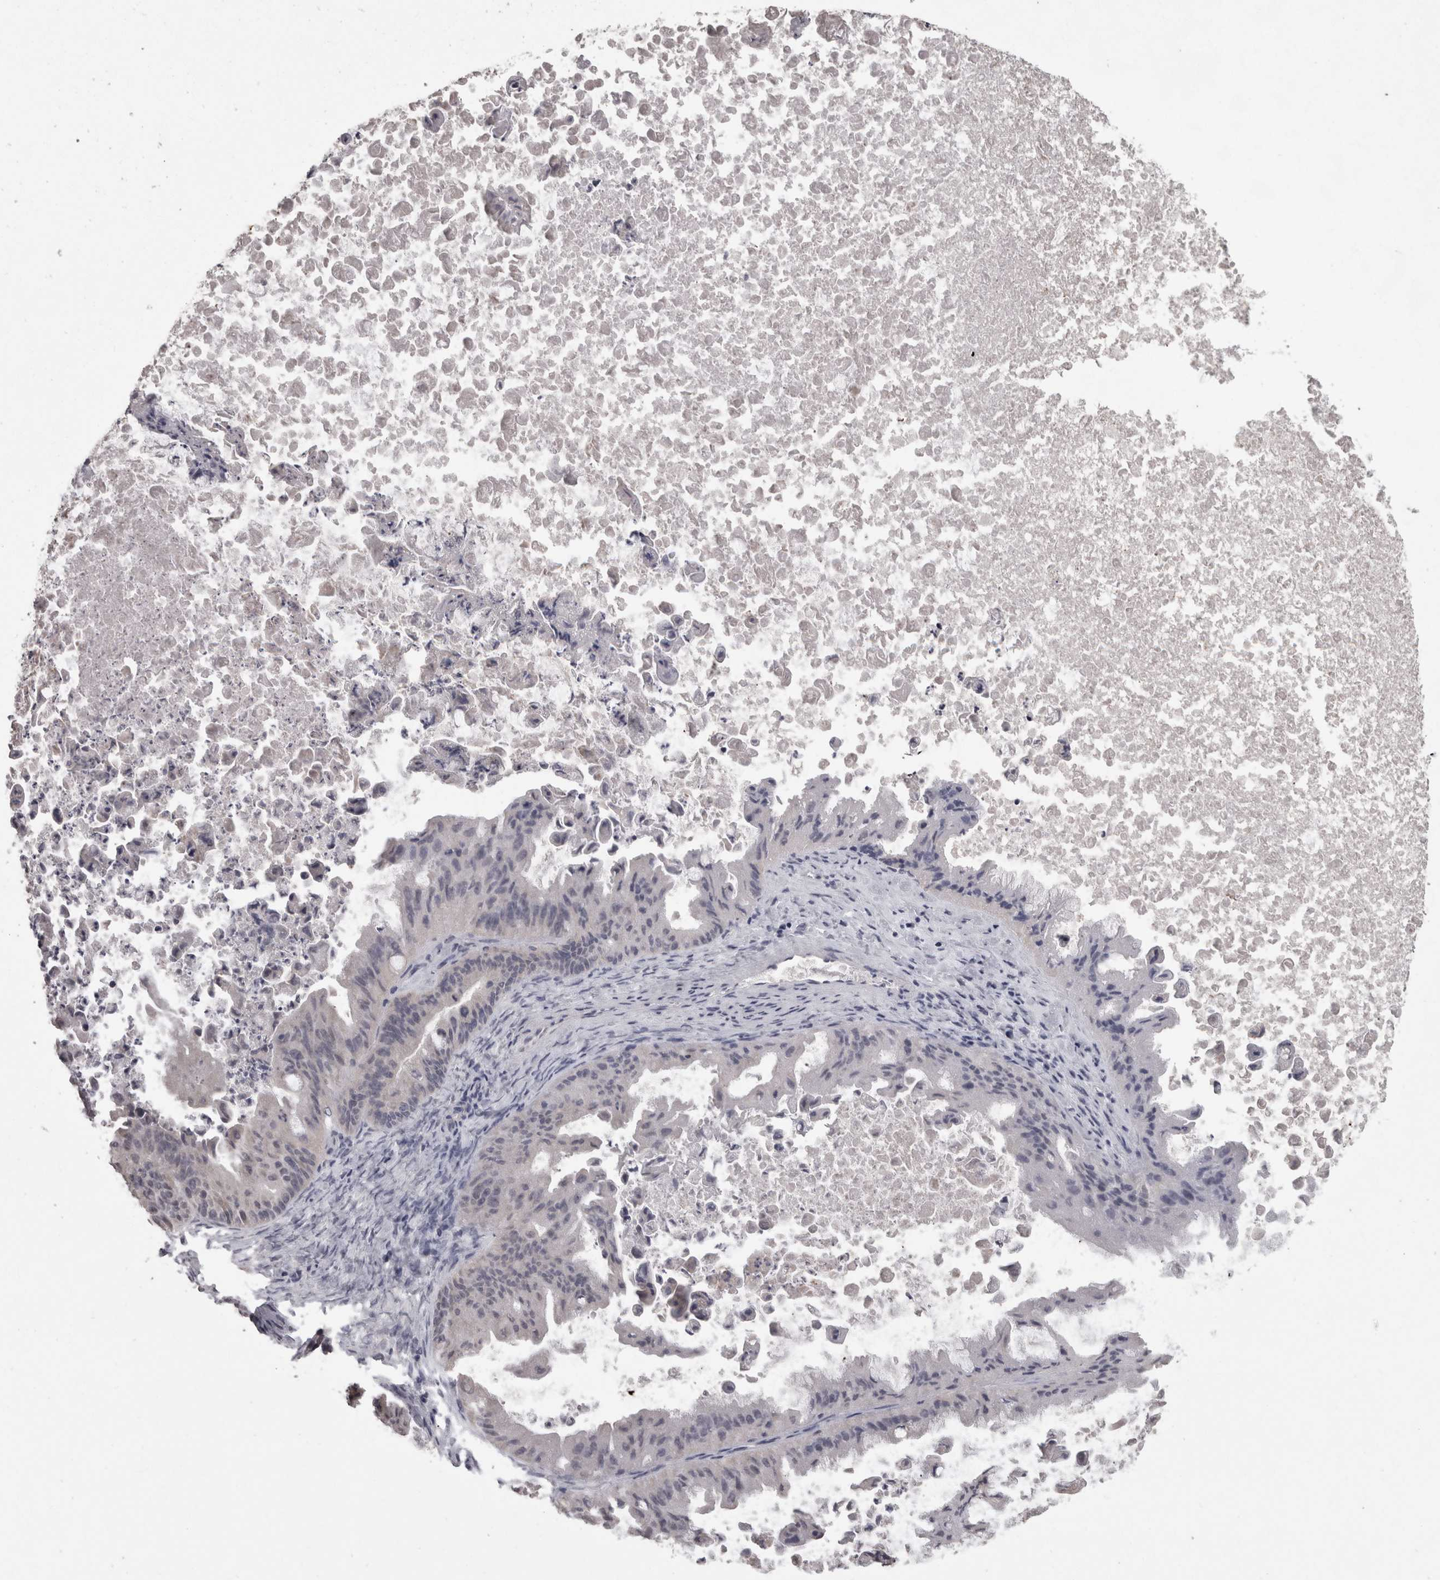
{"staining": {"intensity": "negative", "quantity": "none", "location": "none"}, "tissue": "ovarian cancer", "cell_type": "Tumor cells", "image_type": "cancer", "snomed": [{"axis": "morphology", "description": "Cystadenocarcinoma, mucinous, NOS"}, {"axis": "topography", "description": "Ovary"}], "caption": "Immunohistochemistry (IHC) micrograph of human mucinous cystadenocarcinoma (ovarian) stained for a protein (brown), which demonstrates no positivity in tumor cells.", "gene": "PON3", "patient": {"sex": "female", "age": 37}}